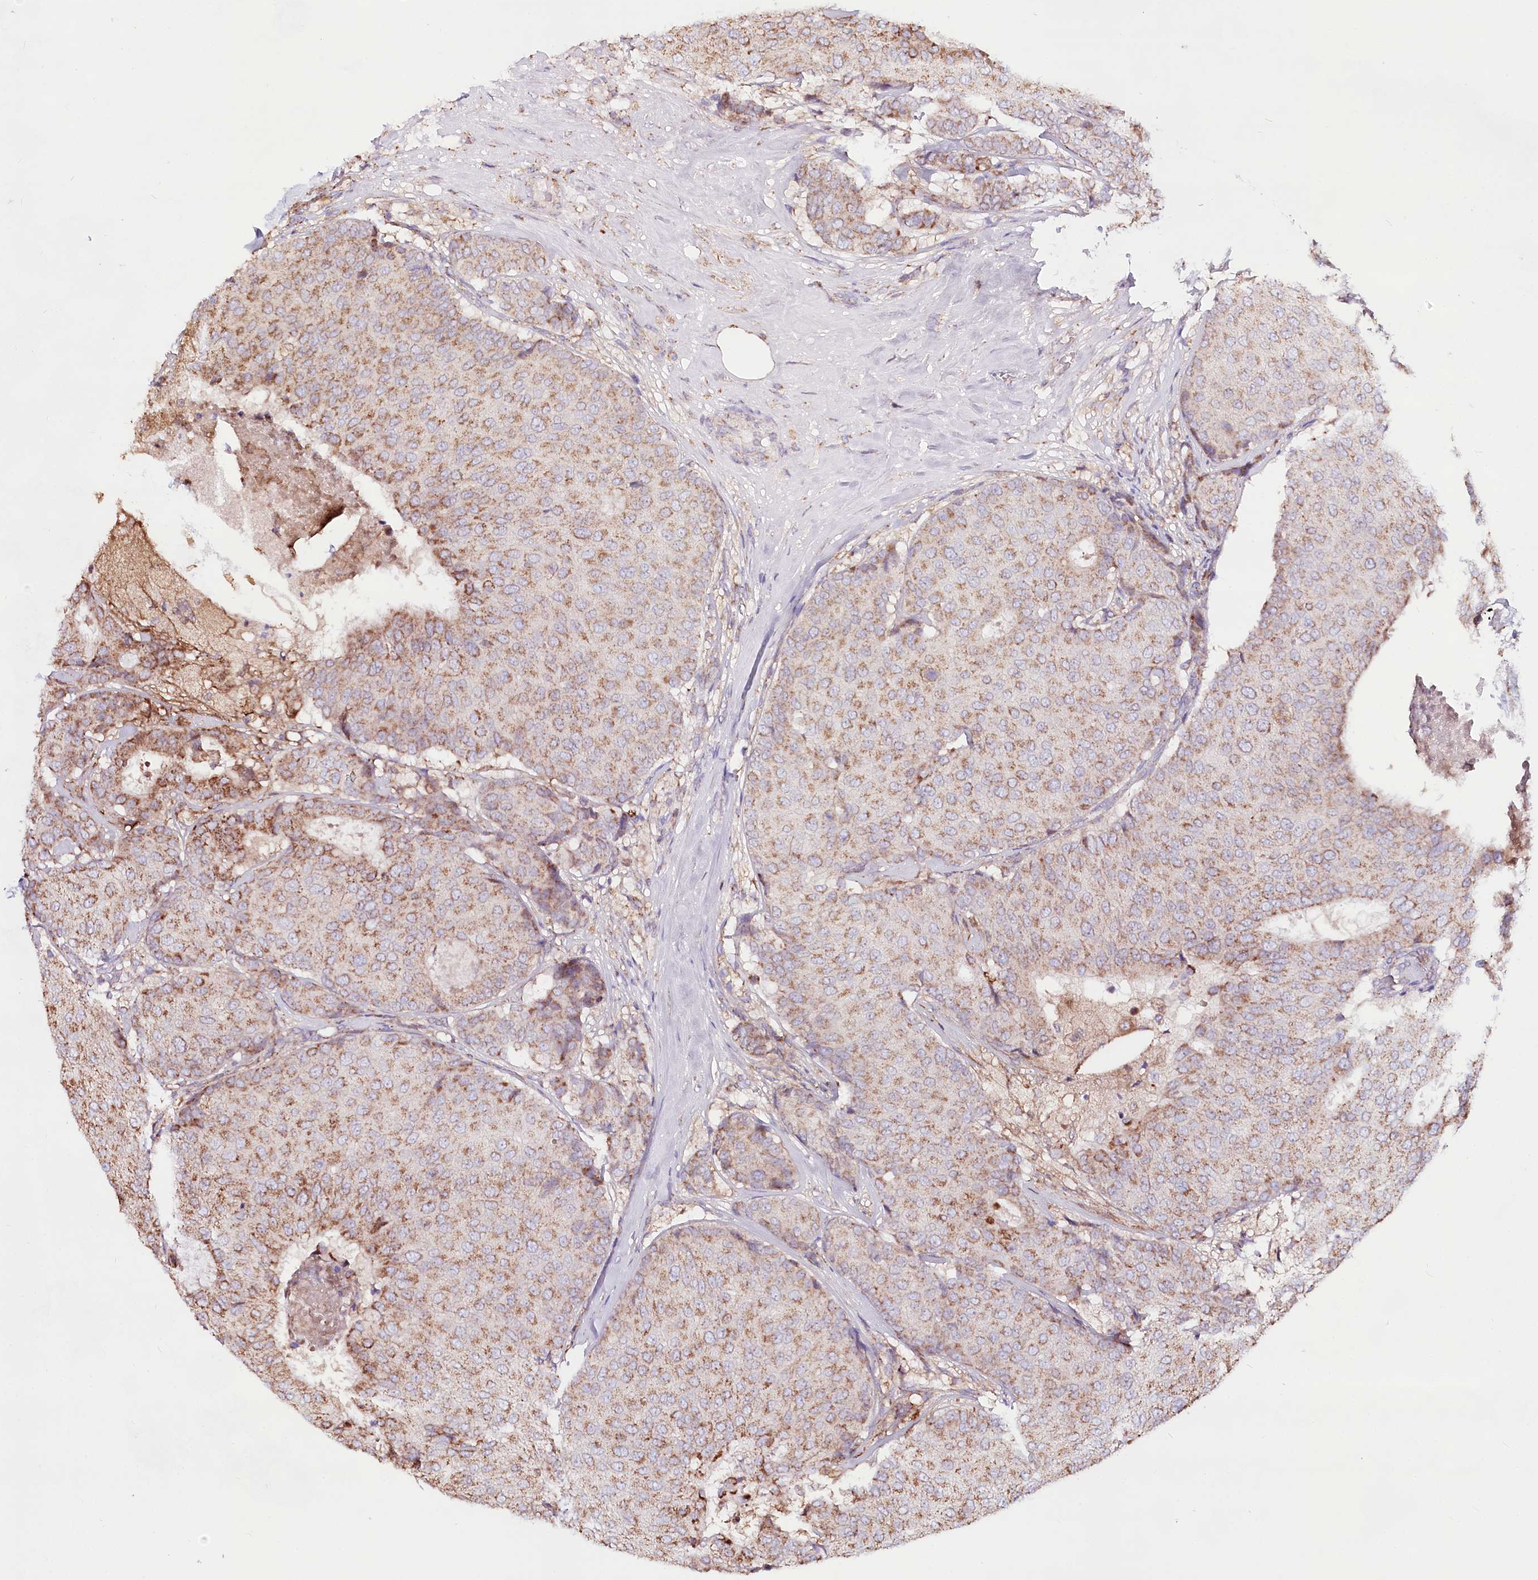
{"staining": {"intensity": "moderate", "quantity": ">75%", "location": "cytoplasmic/membranous"}, "tissue": "breast cancer", "cell_type": "Tumor cells", "image_type": "cancer", "snomed": [{"axis": "morphology", "description": "Duct carcinoma"}, {"axis": "topography", "description": "Breast"}], "caption": "Immunohistochemistry (IHC) (DAB (3,3'-diaminobenzidine)) staining of breast invasive ductal carcinoma displays moderate cytoplasmic/membranous protein positivity in about >75% of tumor cells.", "gene": "TASOR2", "patient": {"sex": "female", "age": 75}}